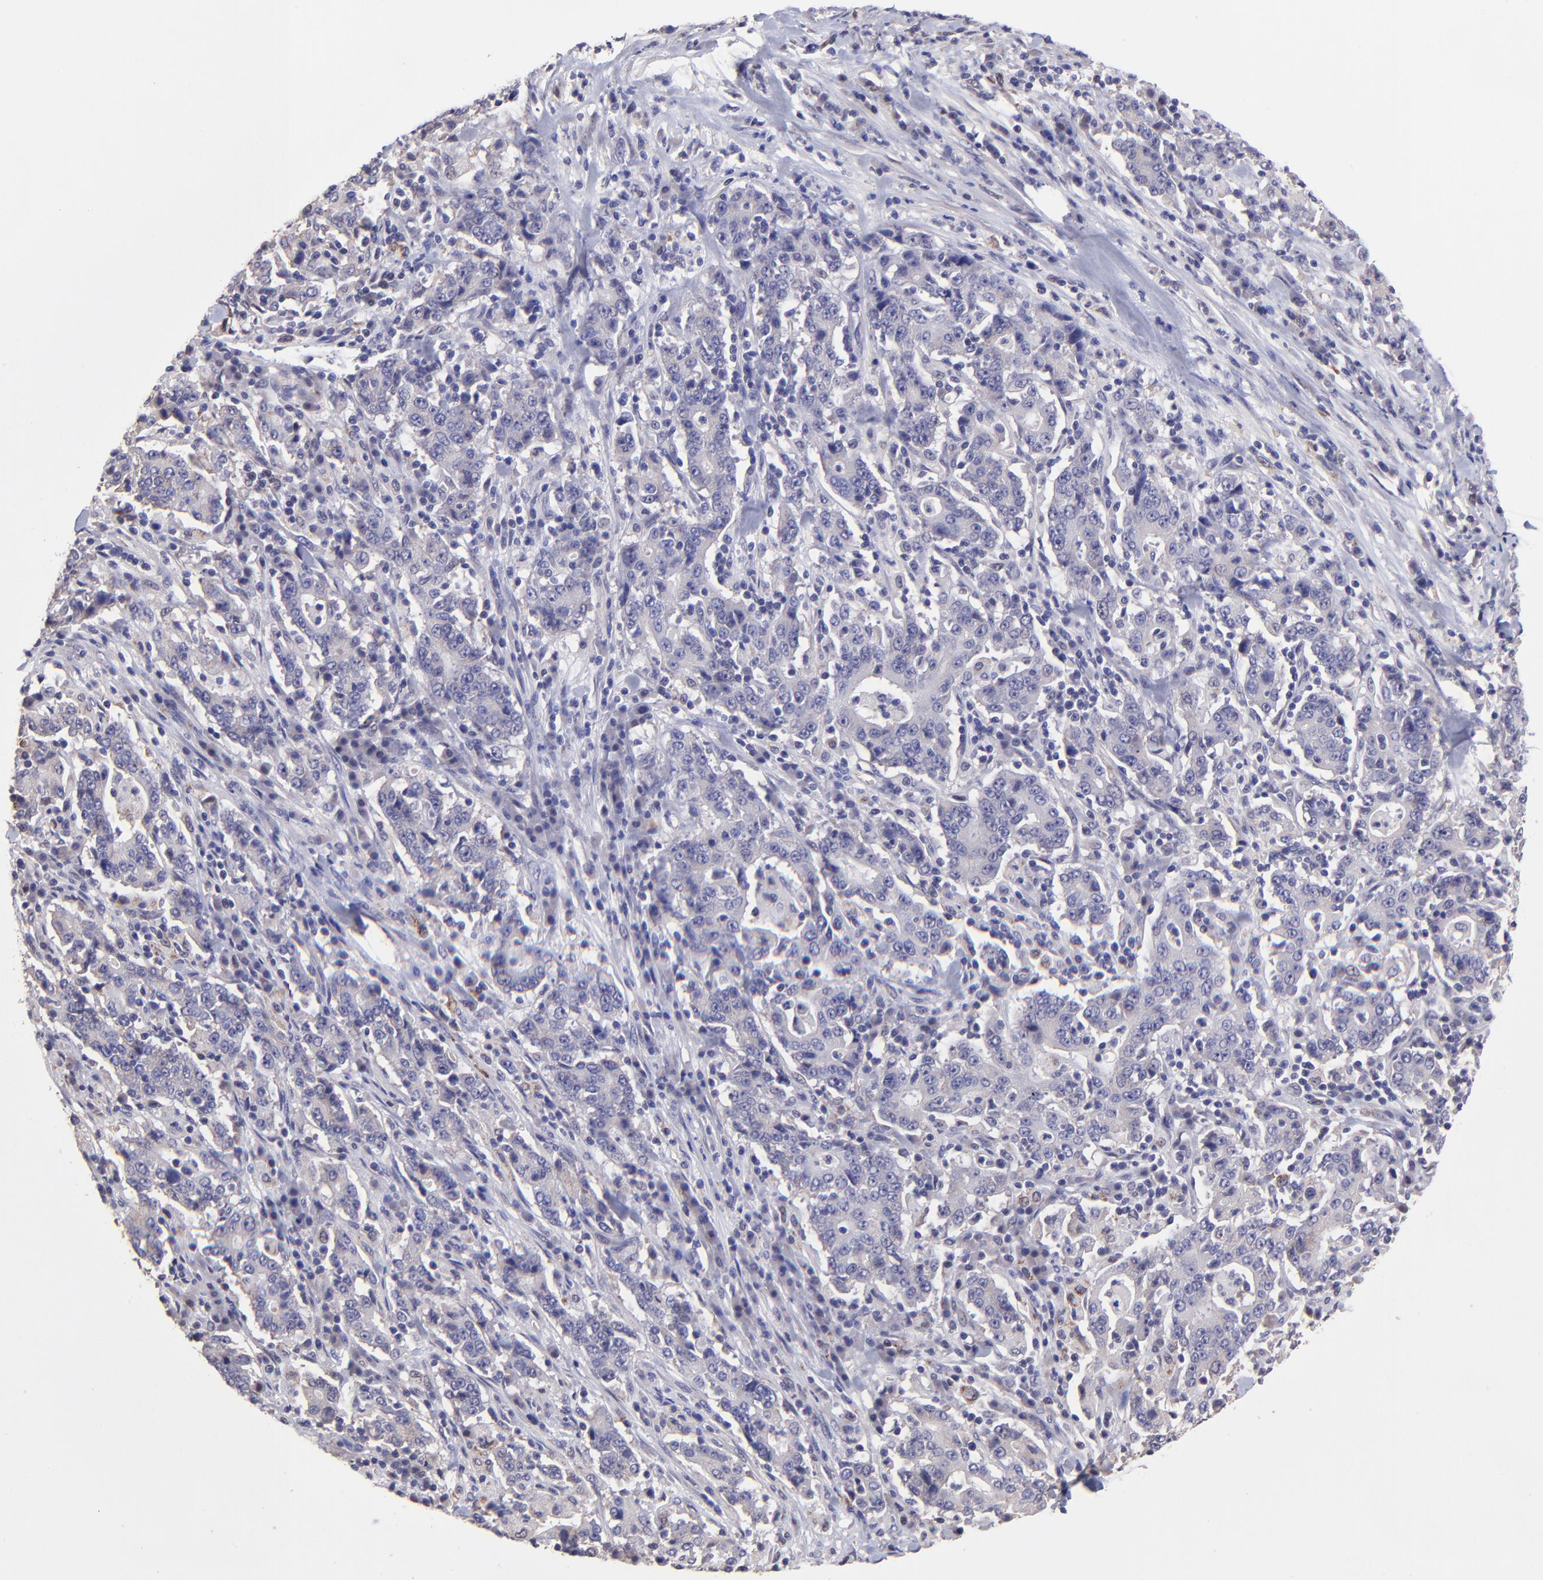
{"staining": {"intensity": "weak", "quantity": "<25%", "location": "cytoplasmic/membranous"}, "tissue": "stomach cancer", "cell_type": "Tumor cells", "image_type": "cancer", "snomed": [{"axis": "morphology", "description": "Normal tissue, NOS"}, {"axis": "morphology", "description": "Adenocarcinoma, NOS"}, {"axis": "topography", "description": "Stomach, upper"}, {"axis": "topography", "description": "Stomach"}], "caption": "IHC of human stomach cancer (adenocarcinoma) demonstrates no expression in tumor cells.", "gene": "NSF", "patient": {"sex": "male", "age": 59}}